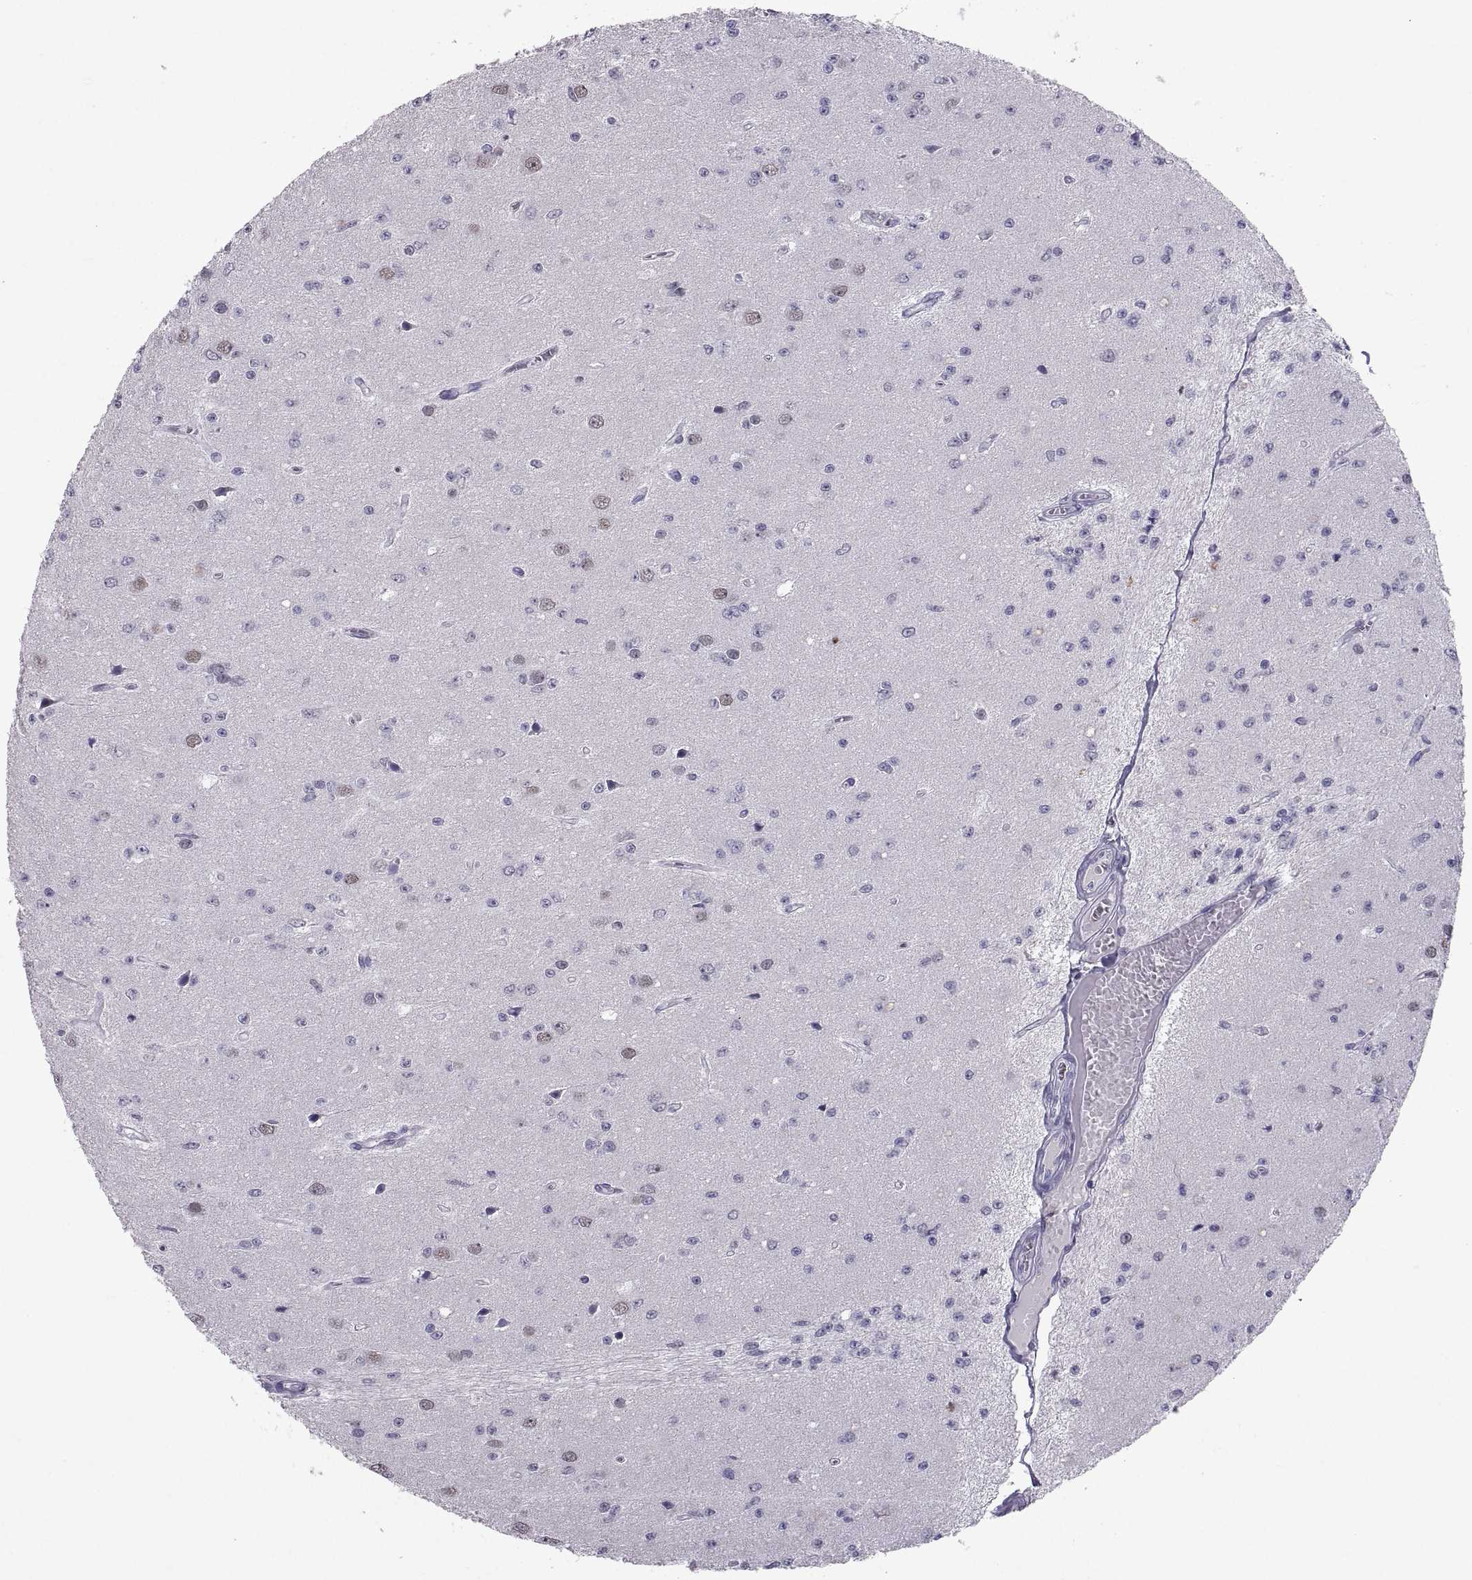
{"staining": {"intensity": "negative", "quantity": "none", "location": "none"}, "tissue": "glioma", "cell_type": "Tumor cells", "image_type": "cancer", "snomed": [{"axis": "morphology", "description": "Glioma, malignant, Low grade"}, {"axis": "topography", "description": "Brain"}], "caption": "DAB immunohistochemical staining of malignant low-grade glioma shows no significant expression in tumor cells.", "gene": "SOX21", "patient": {"sex": "female", "age": 45}}